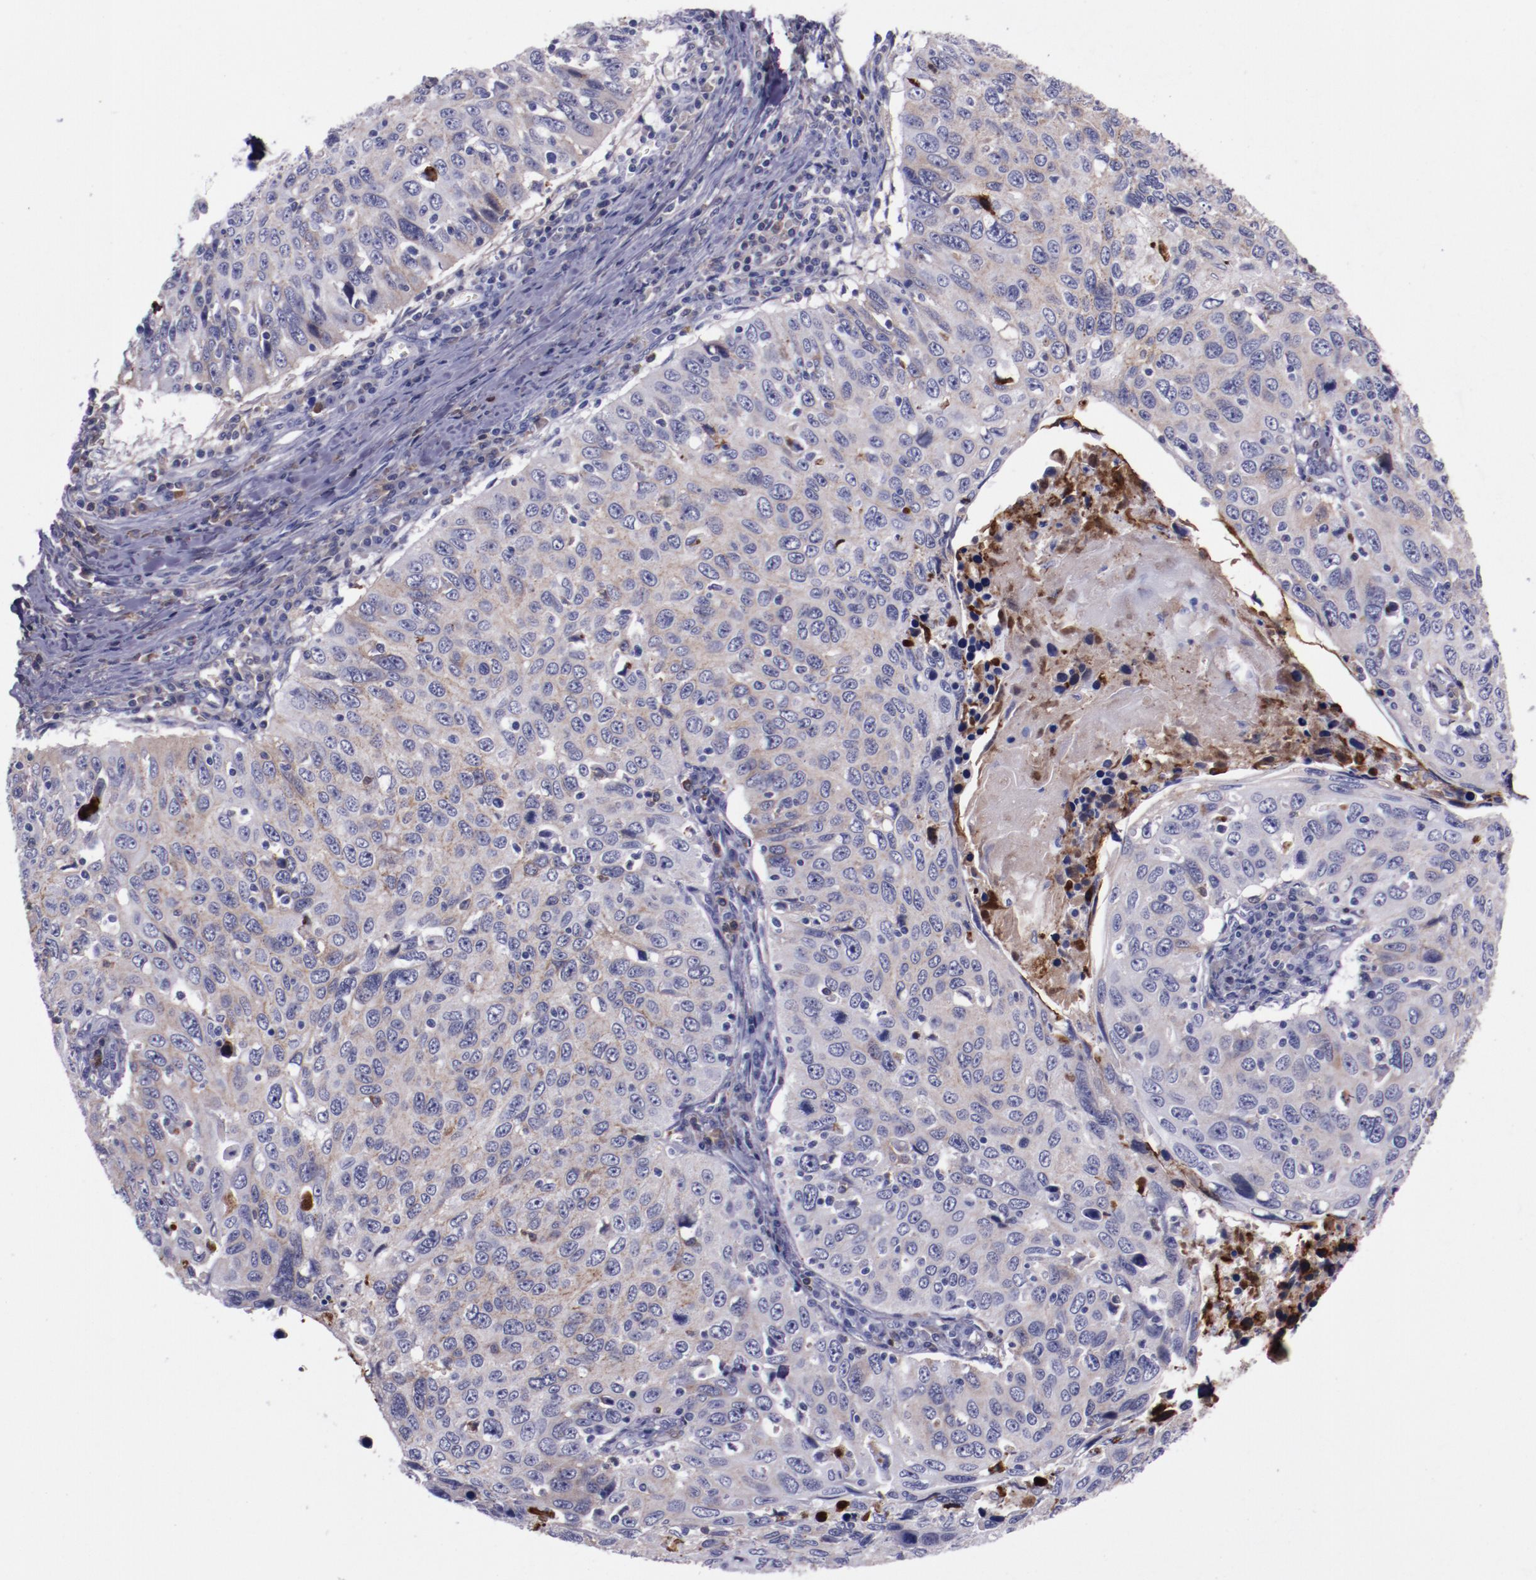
{"staining": {"intensity": "weak", "quantity": ">75%", "location": "cytoplasmic/membranous"}, "tissue": "cervical cancer", "cell_type": "Tumor cells", "image_type": "cancer", "snomed": [{"axis": "morphology", "description": "Squamous cell carcinoma, NOS"}, {"axis": "topography", "description": "Cervix"}], "caption": "Tumor cells exhibit weak cytoplasmic/membranous staining in about >75% of cells in cervical cancer (squamous cell carcinoma).", "gene": "APOH", "patient": {"sex": "female", "age": 53}}